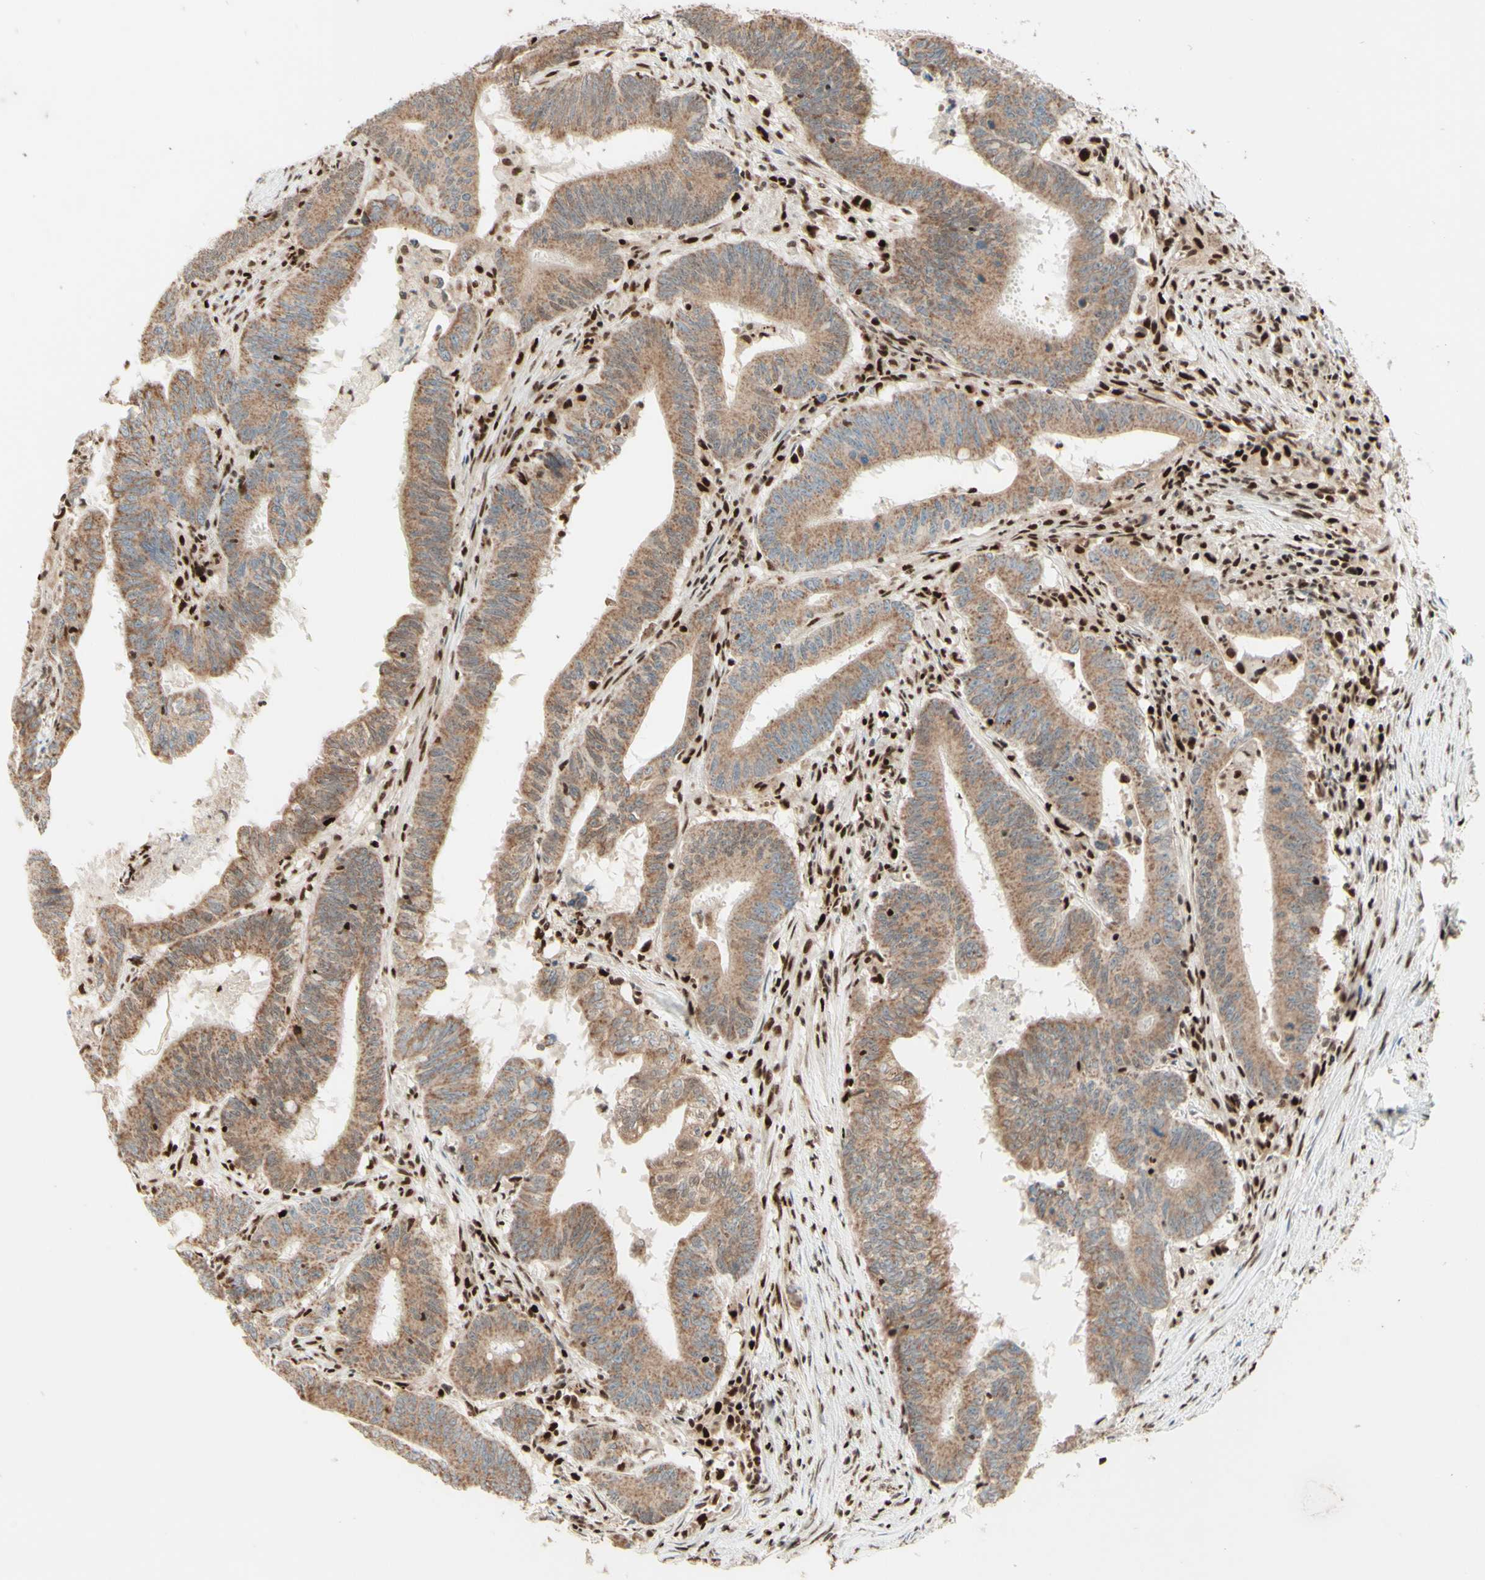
{"staining": {"intensity": "weak", "quantity": ">75%", "location": "cytoplasmic/membranous"}, "tissue": "colorectal cancer", "cell_type": "Tumor cells", "image_type": "cancer", "snomed": [{"axis": "morphology", "description": "Adenocarcinoma, NOS"}, {"axis": "topography", "description": "Colon"}], "caption": "Human colorectal adenocarcinoma stained for a protein (brown) shows weak cytoplasmic/membranous positive positivity in about >75% of tumor cells.", "gene": "NR3C1", "patient": {"sex": "male", "age": 45}}